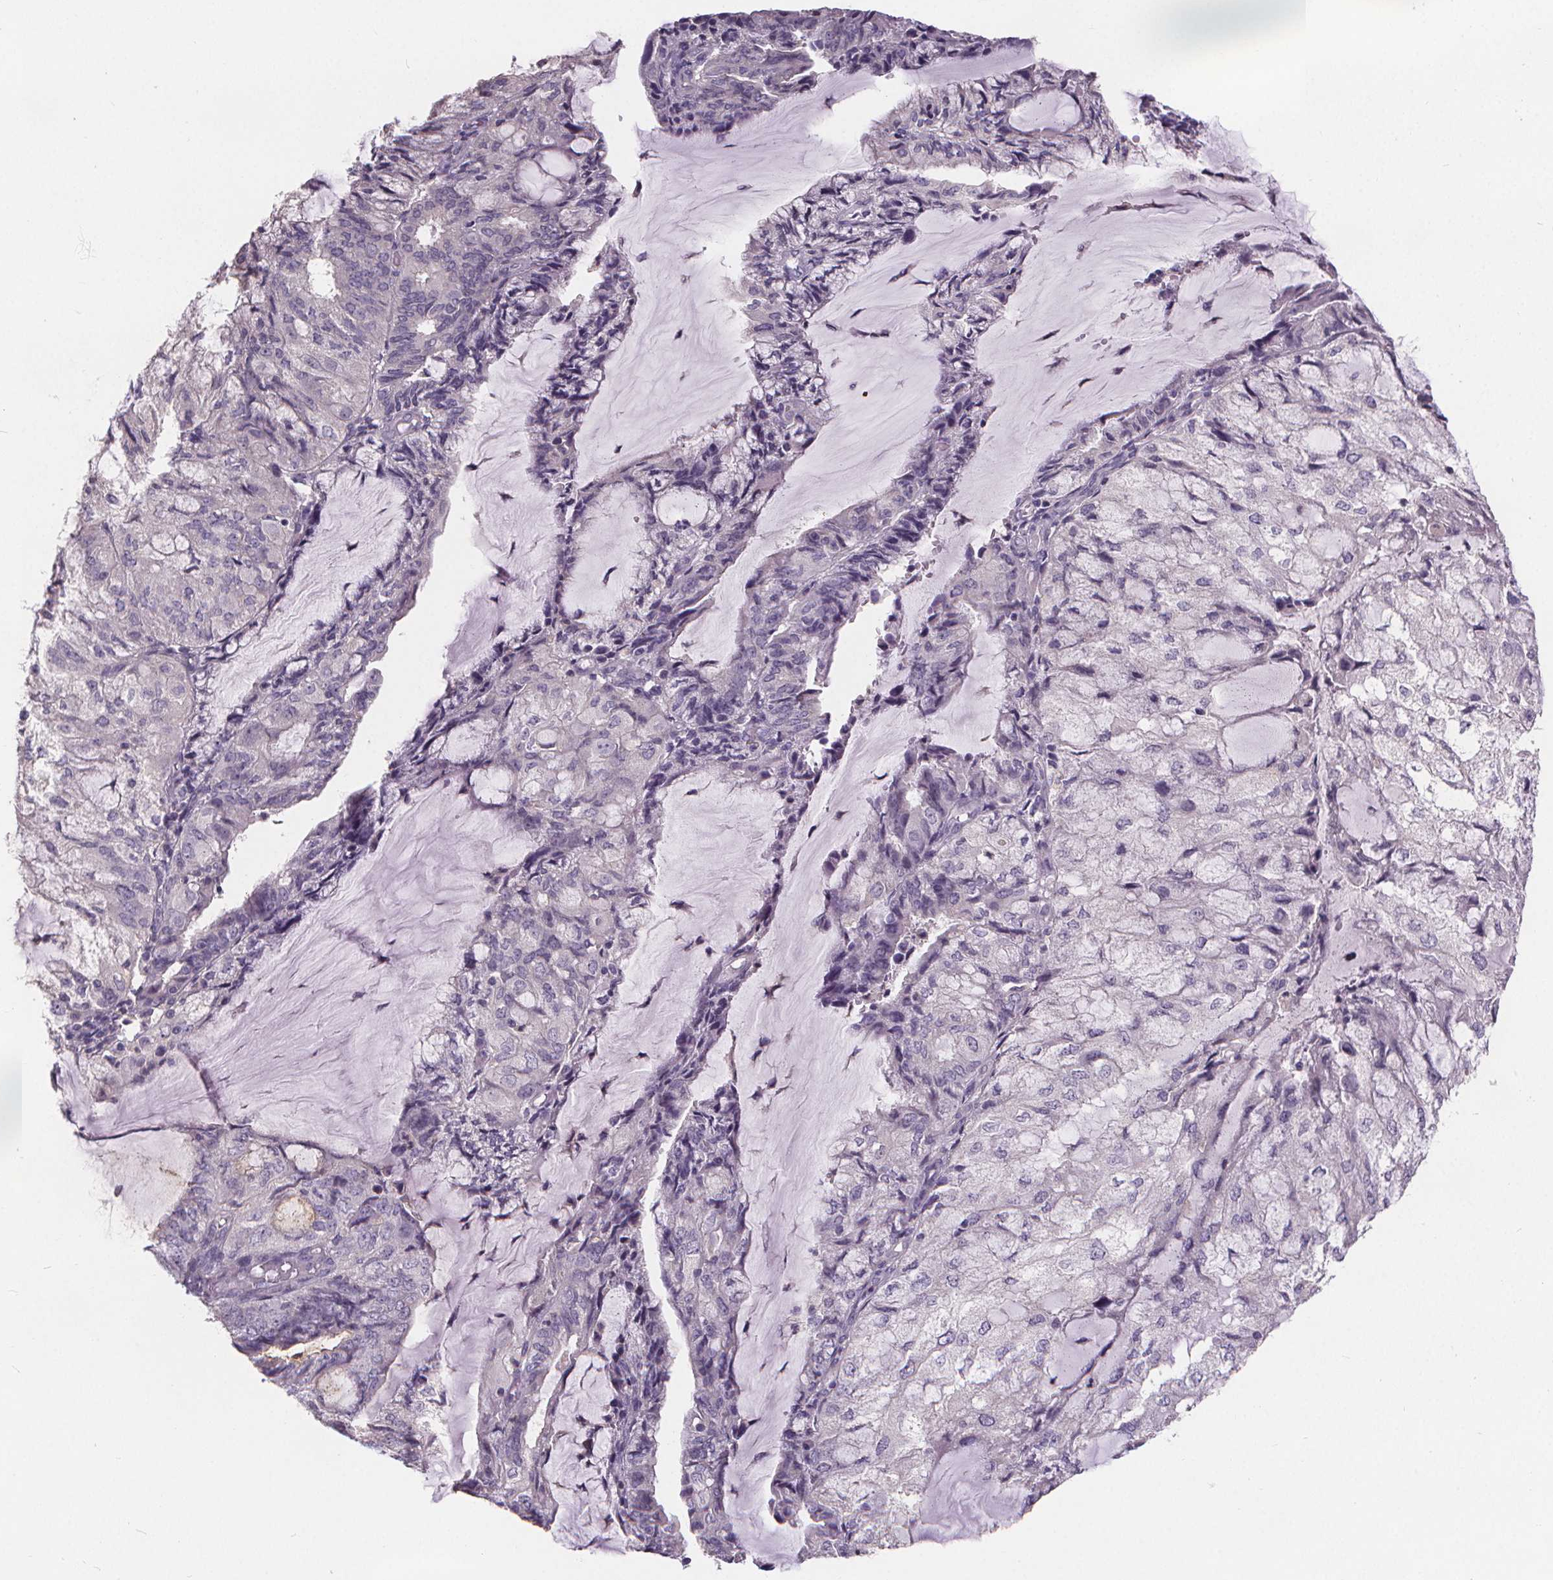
{"staining": {"intensity": "negative", "quantity": "none", "location": "none"}, "tissue": "endometrial cancer", "cell_type": "Tumor cells", "image_type": "cancer", "snomed": [{"axis": "morphology", "description": "Adenocarcinoma, NOS"}, {"axis": "topography", "description": "Endometrium"}], "caption": "This is an IHC histopathology image of human endometrial cancer (adenocarcinoma). There is no staining in tumor cells.", "gene": "ATP6V1D", "patient": {"sex": "female", "age": 81}}